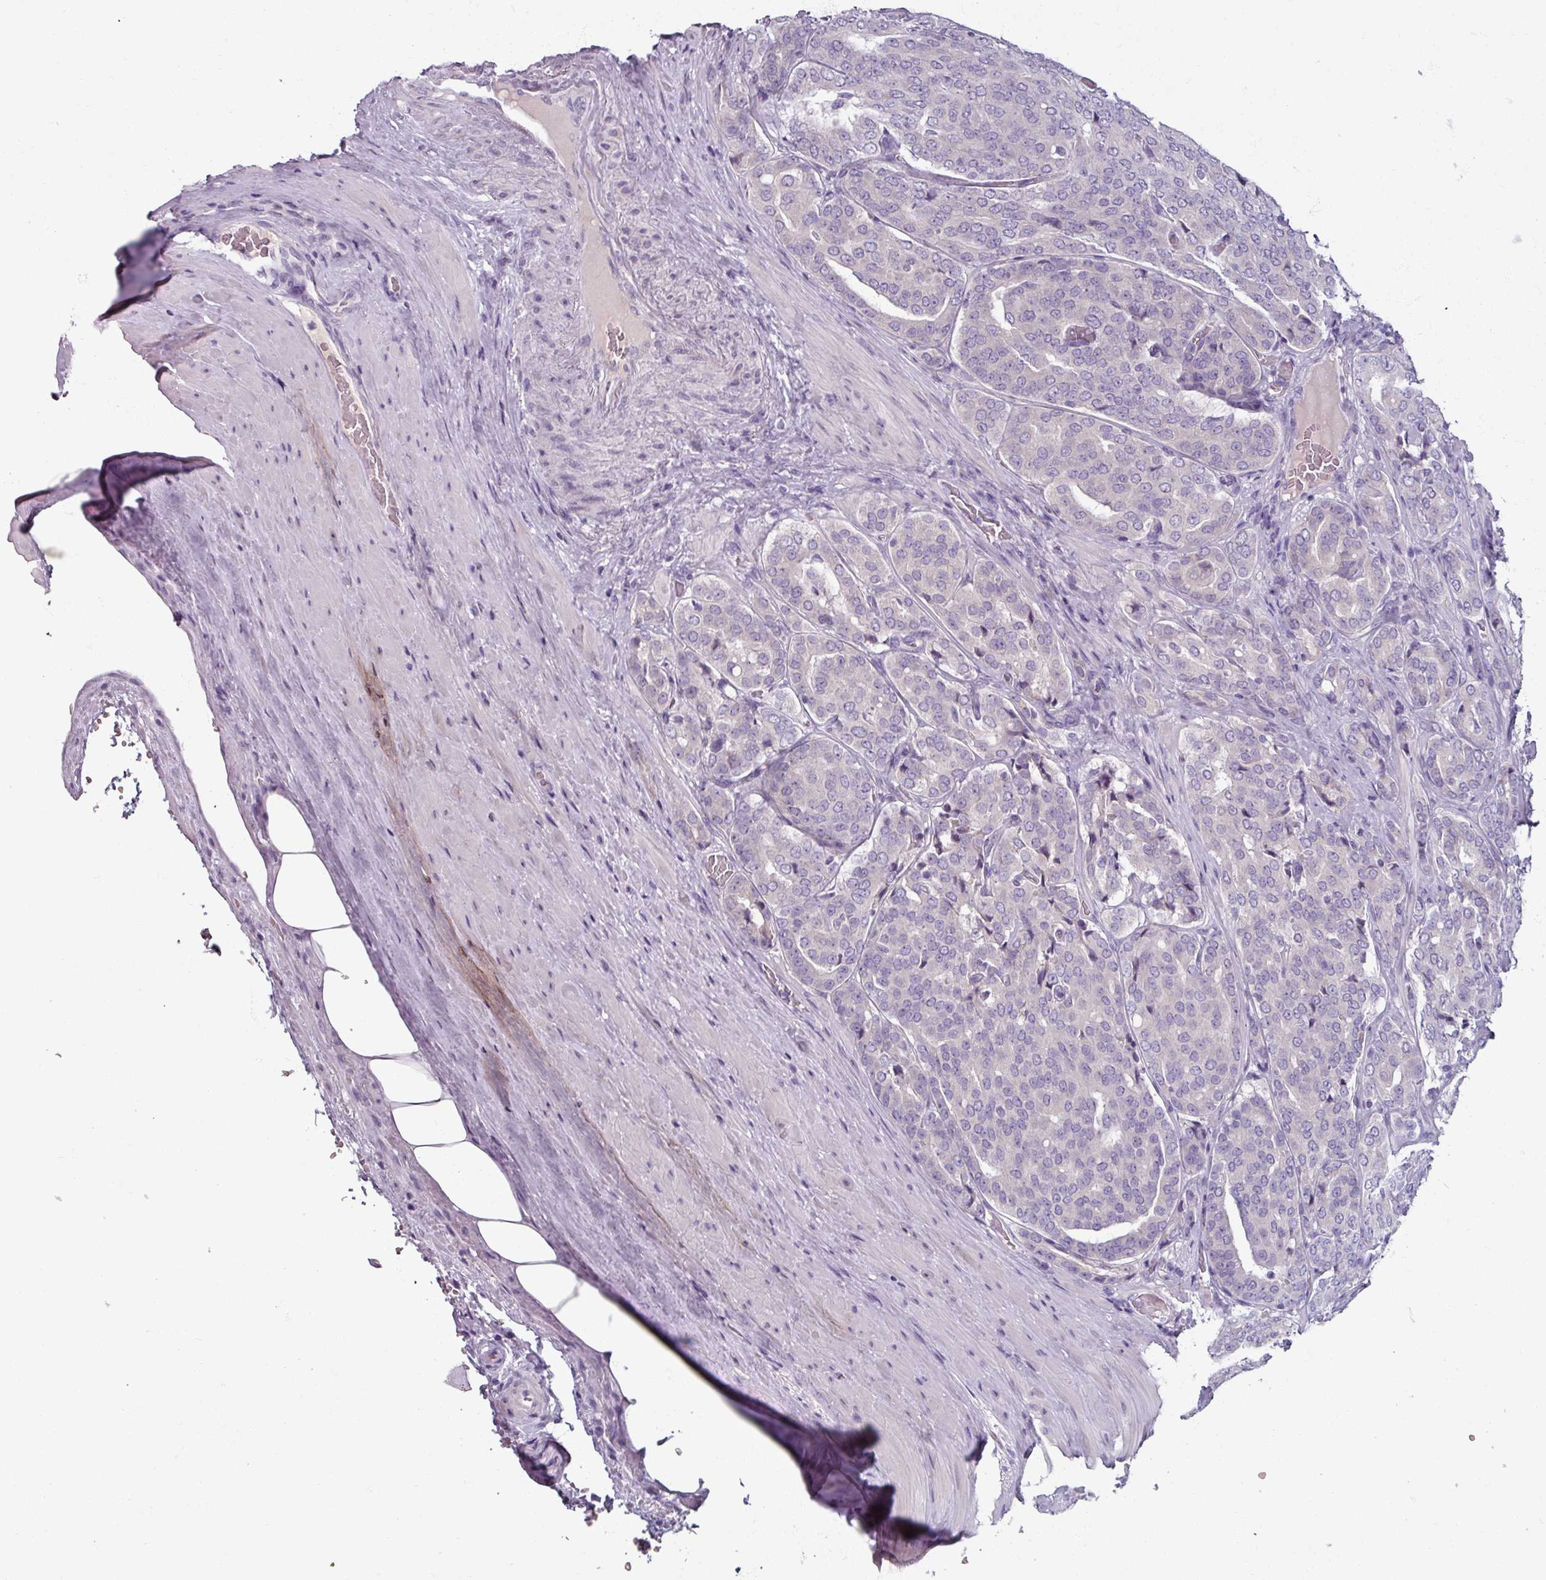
{"staining": {"intensity": "negative", "quantity": "none", "location": "none"}, "tissue": "prostate cancer", "cell_type": "Tumor cells", "image_type": "cancer", "snomed": [{"axis": "morphology", "description": "Adenocarcinoma, High grade"}, {"axis": "topography", "description": "Prostate"}], "caption": "High power microscopy image of an immunohistochemistry photomicrograph of prostate cancer (high-grade adenocarcinoma), revealing no significant staining in tumor cells. (DAB (3,3'-diaminobenzidine) immunohistochemistry with hematoxylin counter stain).", "gene": "SMIM11", "patient": {"sex": "male", "age": 68}}